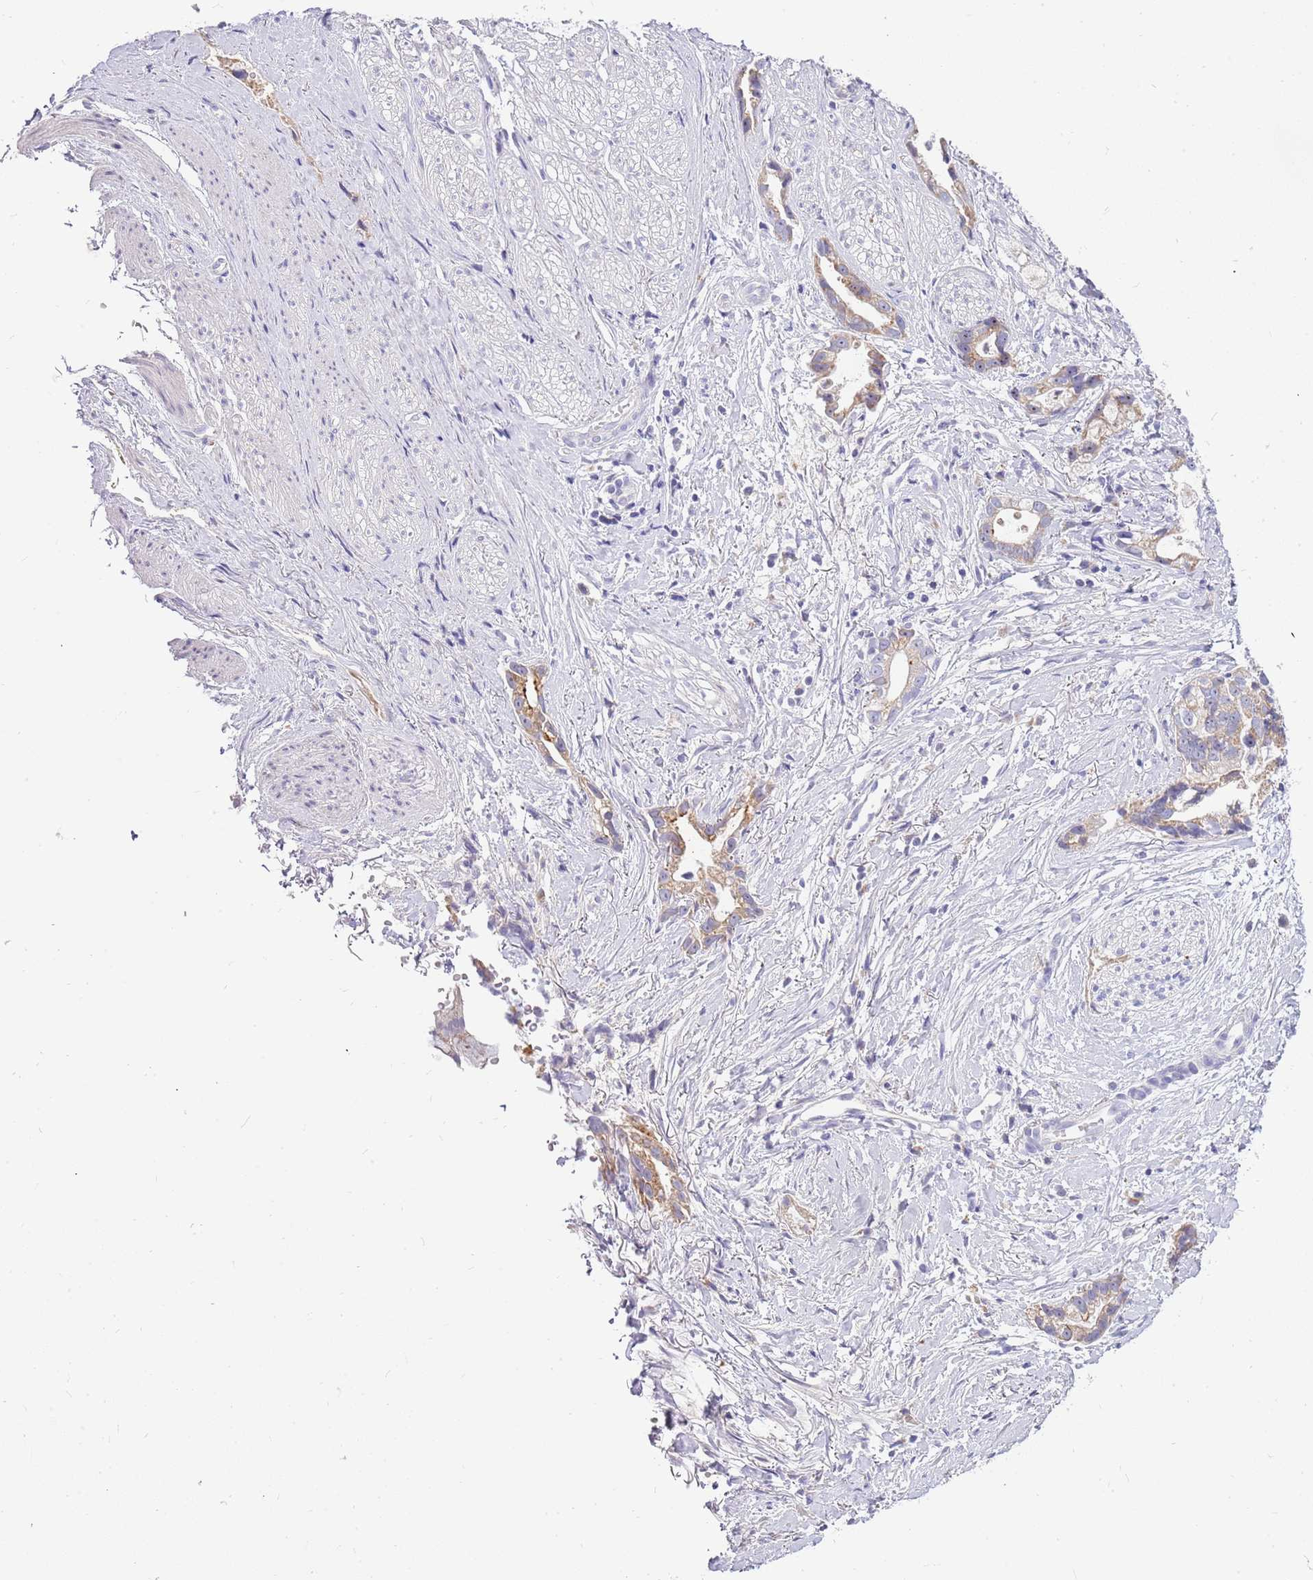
{"staining": {"intensity": "moderate", "quantity": ">75%", "location": "cytoplasmic/membranous"}, "tissue": "stomach cancer", "cell_type": "Tumor cells", "image_type": "cancer", "snomed": [{"axis": "morphology", "description": "Adenocarcinoma, NOS"}, {"axis": "topography", "description": "Stomach"}], "caption": "About >75% of tumor cells in stomach cancer (adenocarcinoma) show moderate cytoplasmic/membranous protein staining as visualized by brown immunohistochemical staining.", "gene": "DNAJA3", "patient": {"sex": "male", "age": 55}}